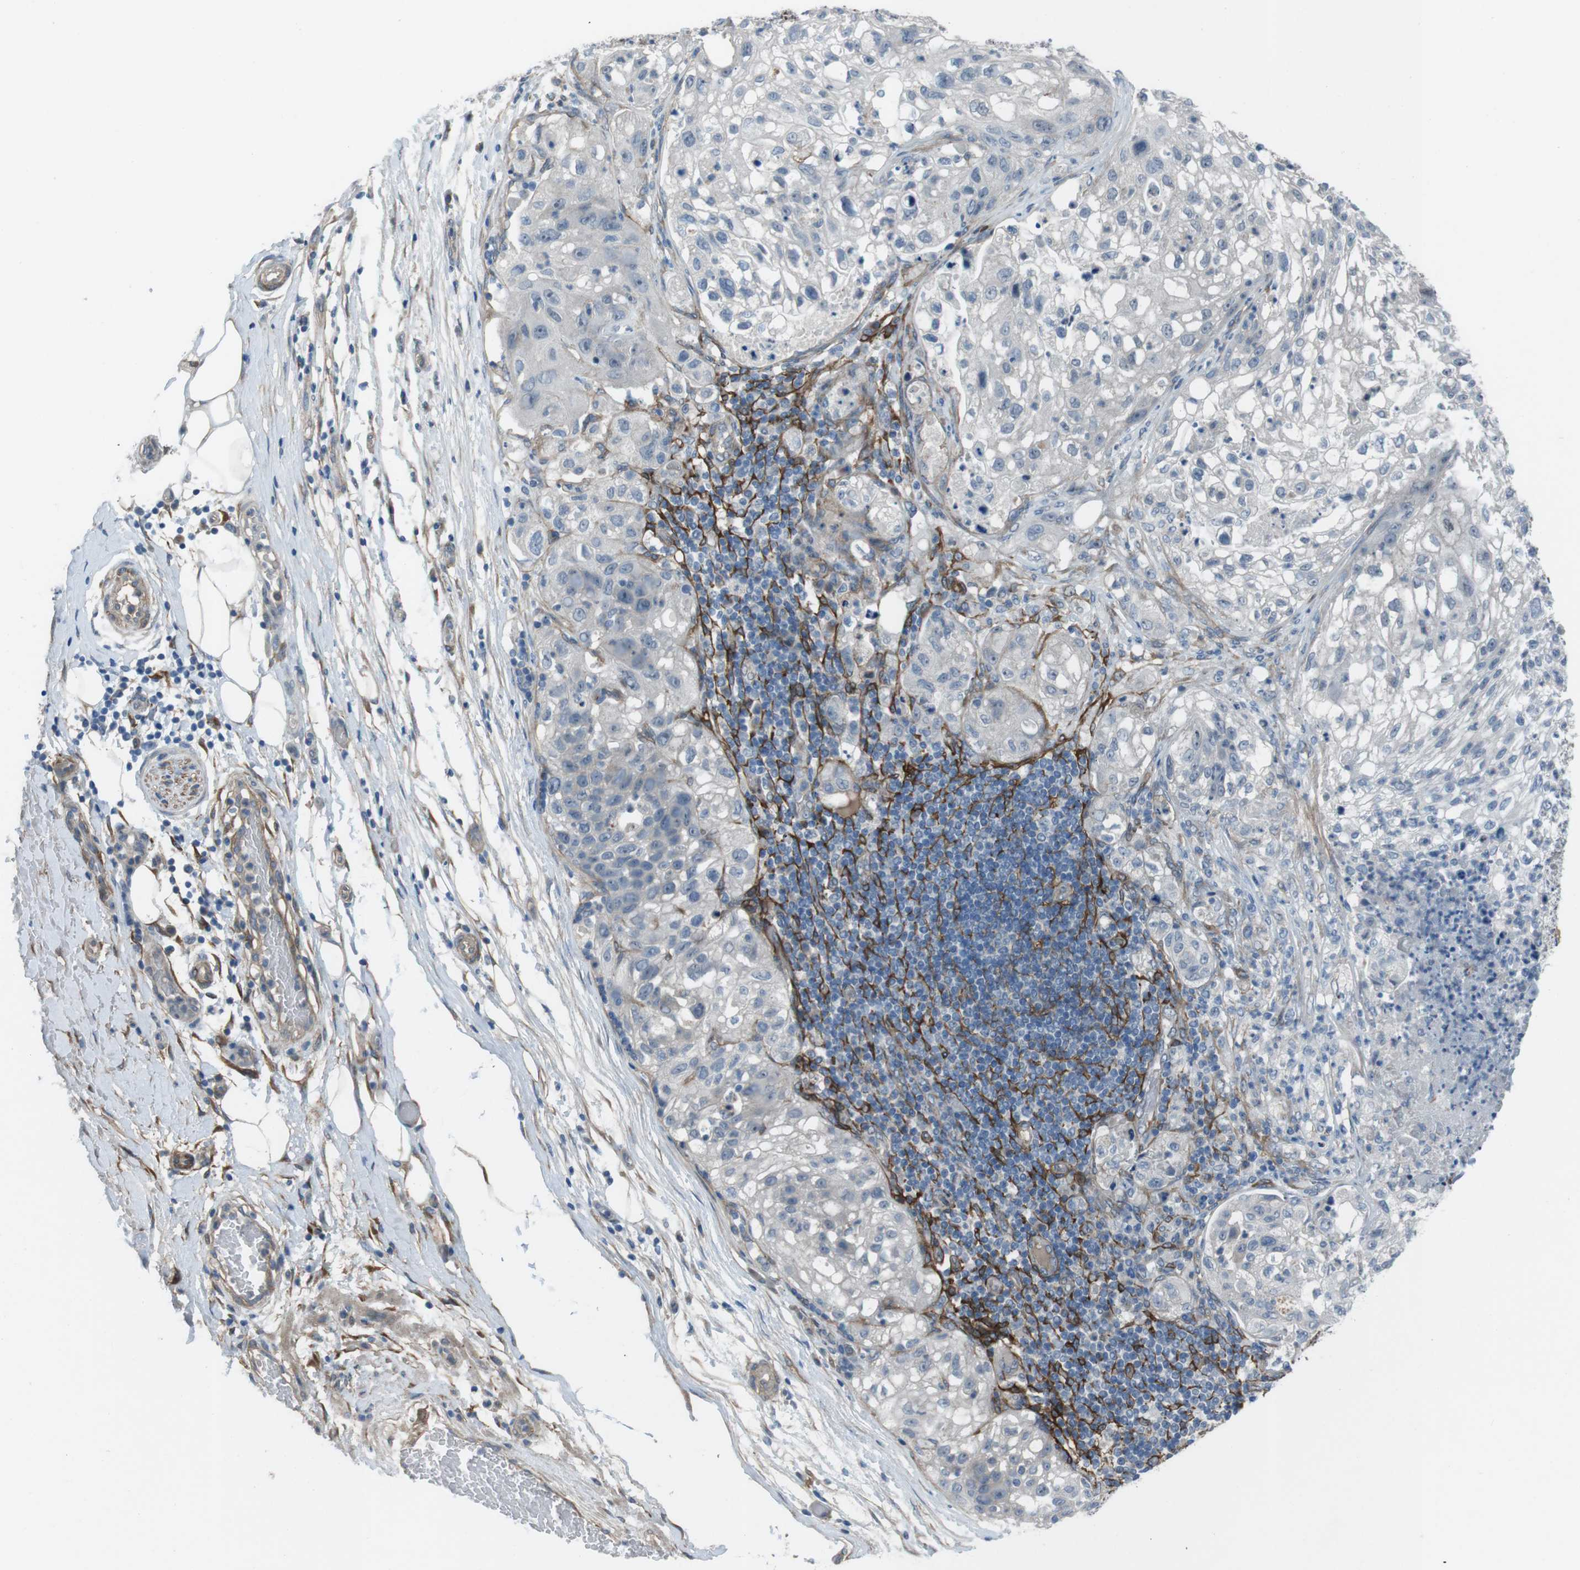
{"staining": {"intensity": "negative", "quantity": "none", "location": "none"}, "tissue": "lung cancer", "cell_type": "Tumor cells", "image_type": "cancer", "snomed": [{"axis": "morphology", "description": "Inflammation, NOS"}, {"axis": "morphology", "description": "Squamous cell carcinoma, NOS"}, {"axis": "topography", "description": "Lymph node"}, {"axis": "topography", "description": "Soft tissue"}, {"axis": "topography", "description": "Lung"}], "caption": "A photomicrograph of squamous cell carcinoma (lung) stained for a protein shows no brown staining in tumor cells.", "gene": "ANK2", "patient": {"sex": "male", "age": 66}}